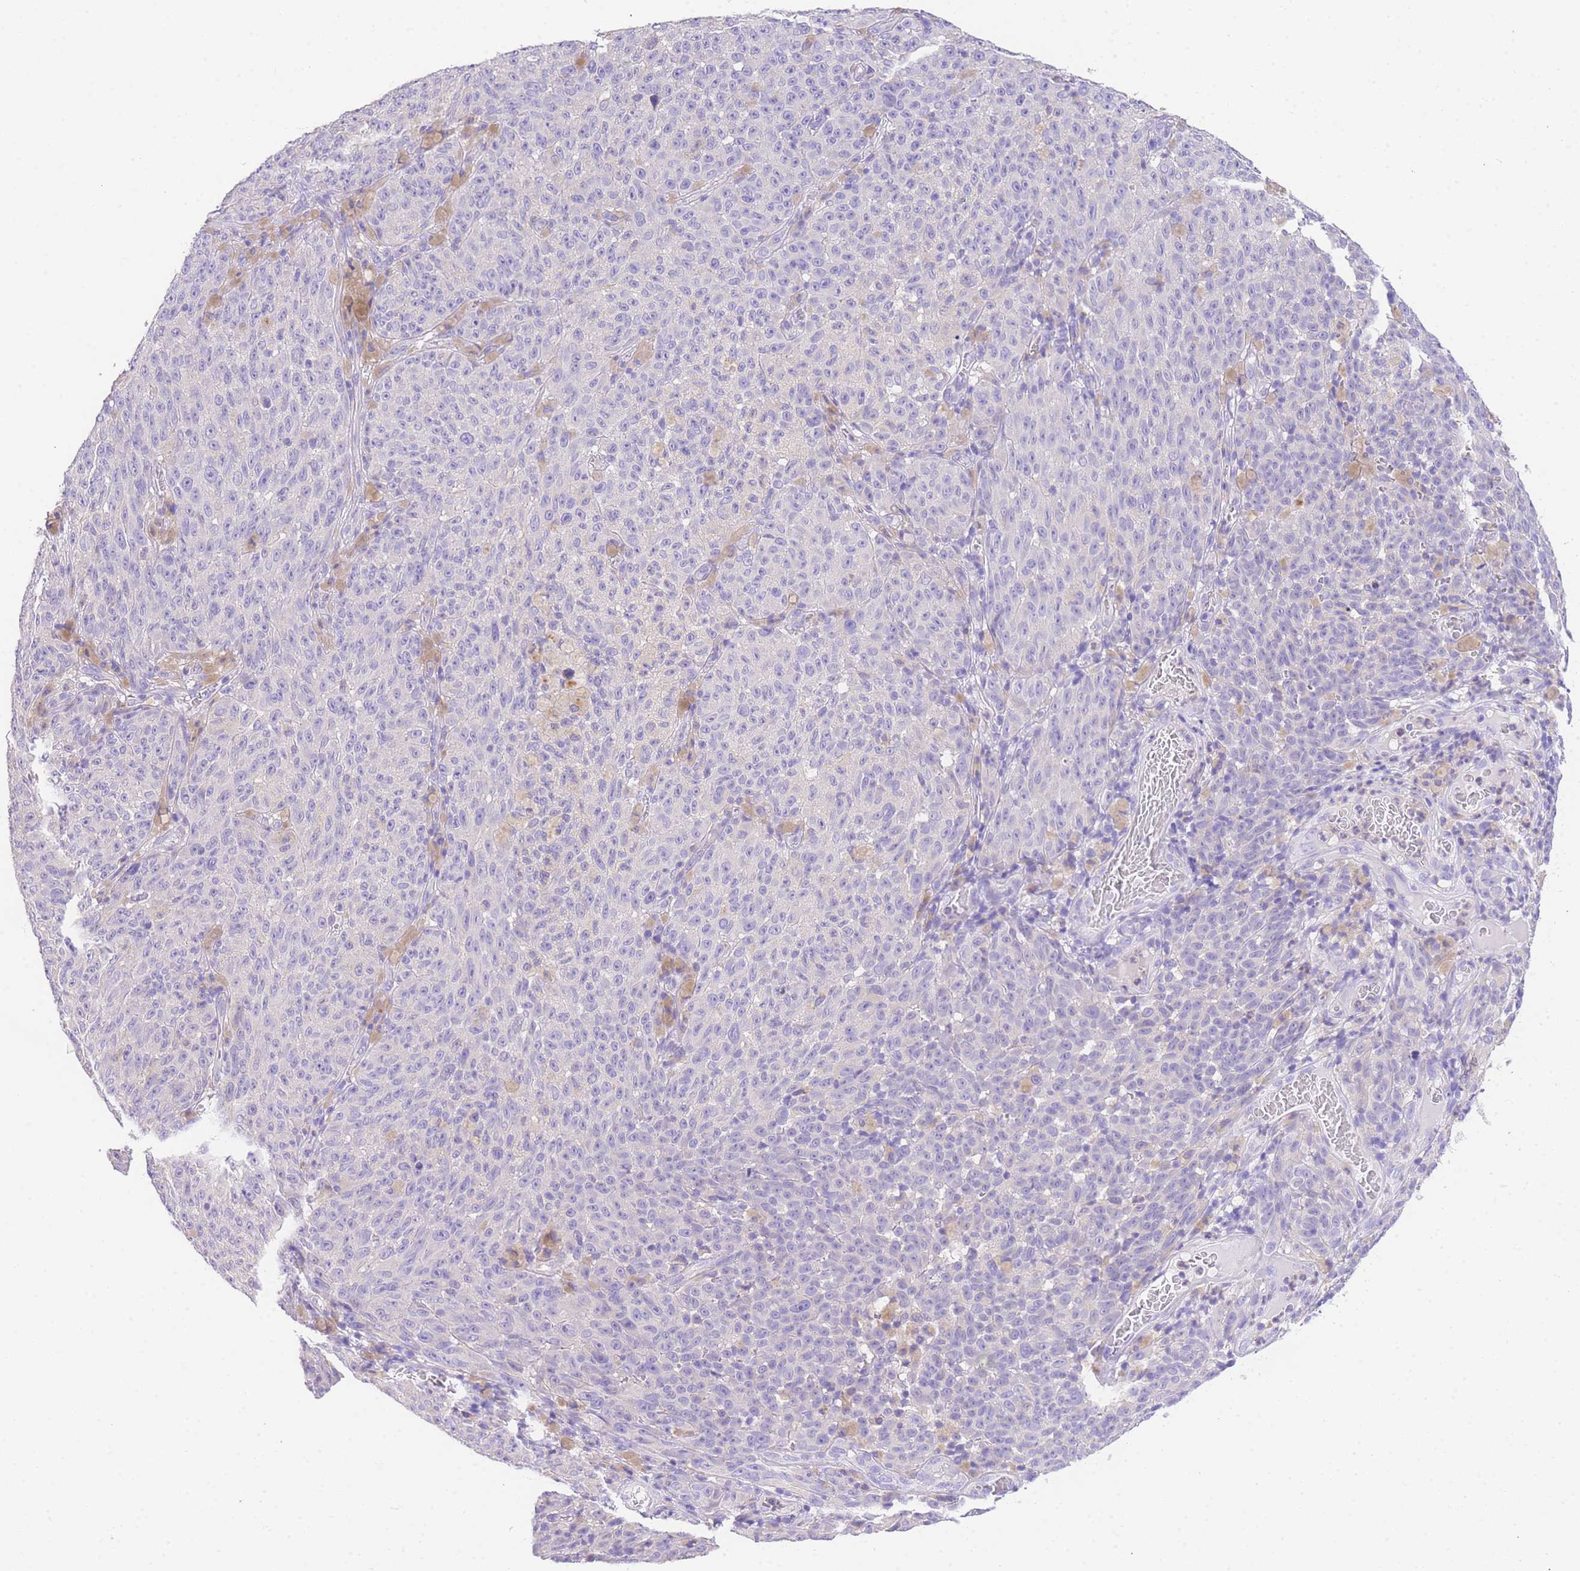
{"staining": {"intensity": "negative", "quantity": "none", "location": "none"}, "tissue": "melanoma", "cell_type": "Tumor cells", "image_type": "cancer", "snomed": [{"axis": "morphology", "description": "Malignant melanoma, NOS"}, {"axis": "topography", "description": "Skin"}], "caption": "An immunohistochemistry (IHC) micrograph of malignant melanoma is shown. There is no staining in tumor cells of malignant melanoma.", "gene": "EPN2", "patient": {"sex": "female", "age": 82}}